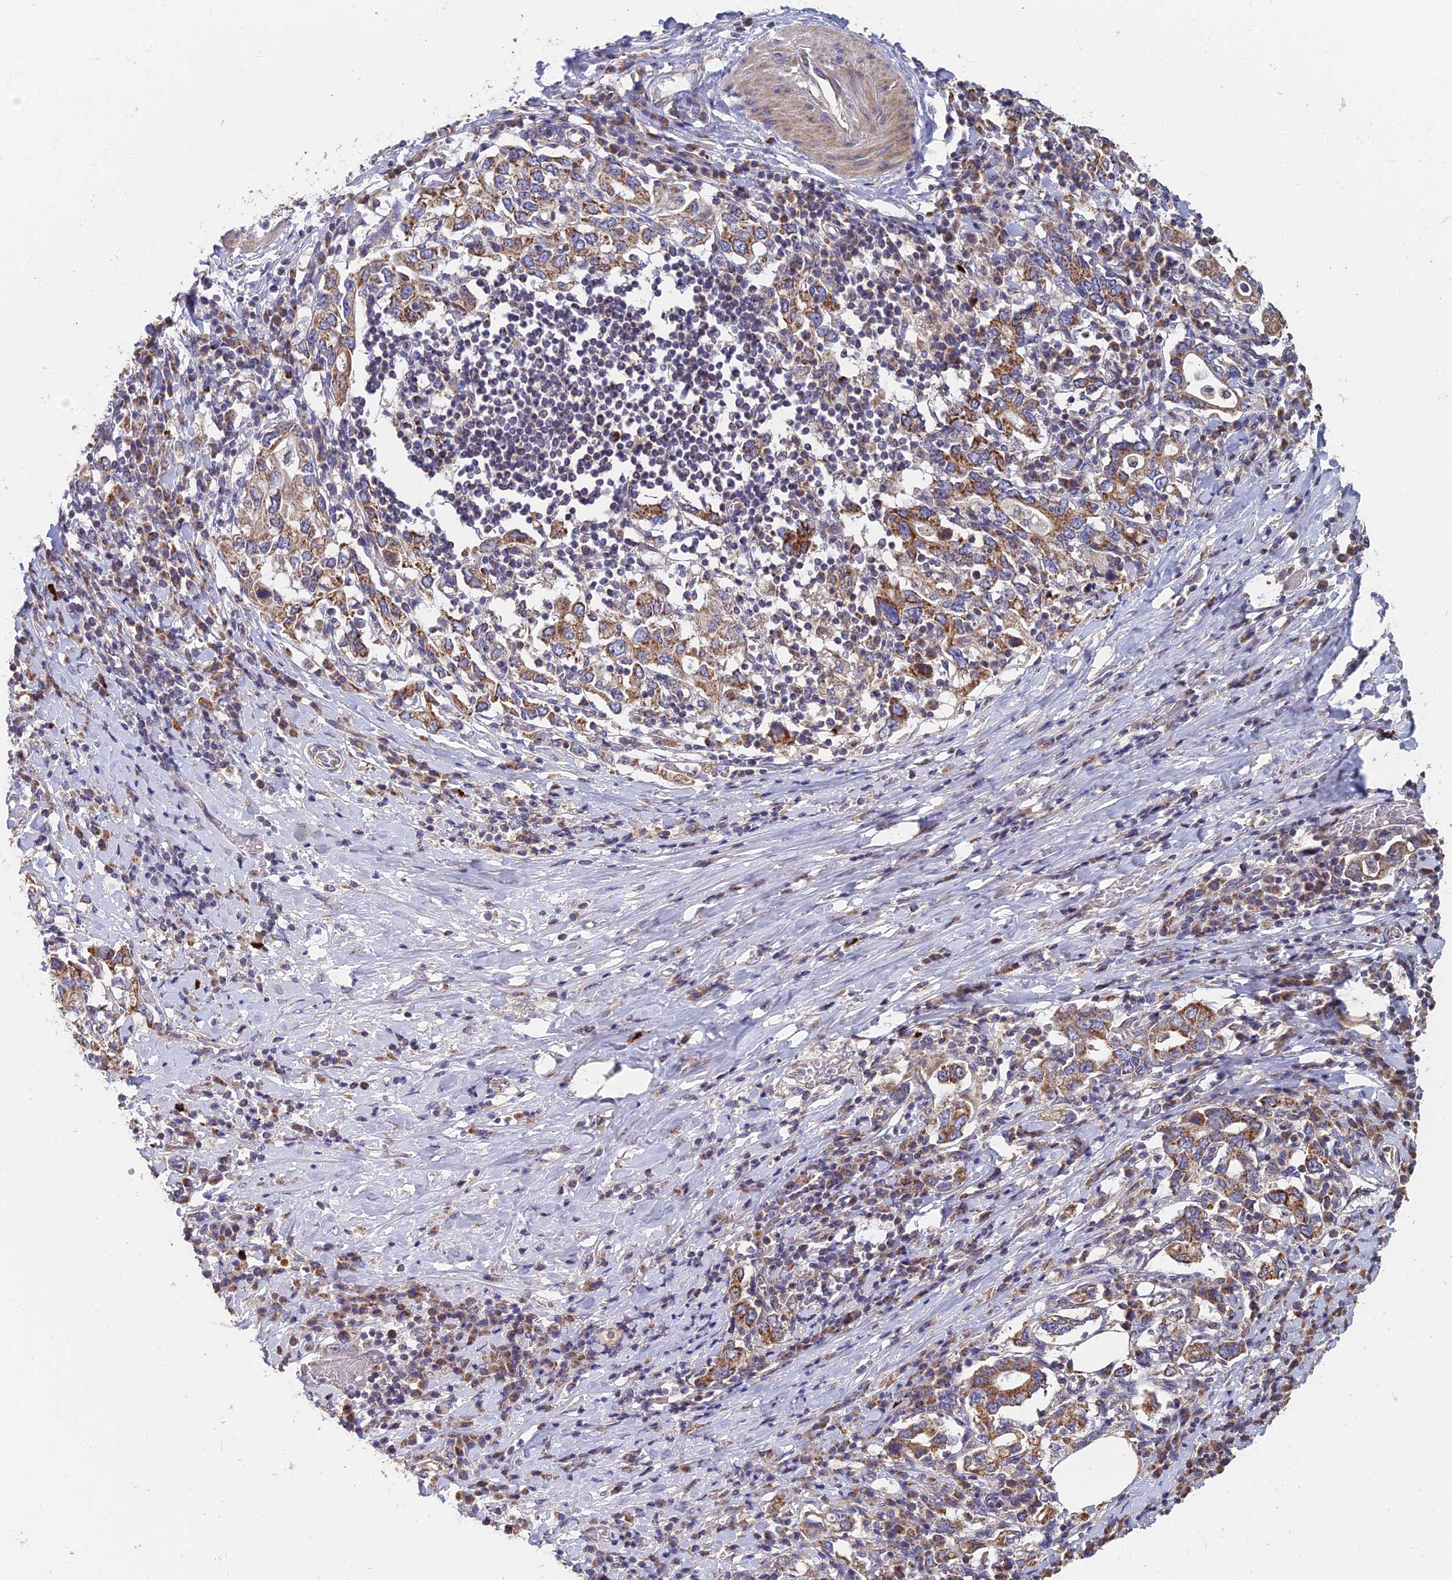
{"staining": {"intensity": "moderate", "quantity": ">75%", "location": "cytoplasmic/membranous"}, "tissue": "stomach cancer", "cell_type": "Tumor cells", "image_type": "cancer", "snomed": [{"axis": "morphology", "description": "Adenocarcinoma, NOS"}, {"axis": "topography", "description": "Stomach, upper"}, {"axis": "topography", "description": "Stomach"}], "caption": "Brown immunohistochemical staining in human stomach cancer (adenocarcinoma) demonstrates moderate cytoplasmic/membranous expression in about >75% of tumor cells. (DAB (3,3'-diaminobenzidine) IHC with brightfield microscopy, high magnification).", "gene": "ECSIT", "patient": {"sex": "male", "age": 62}}